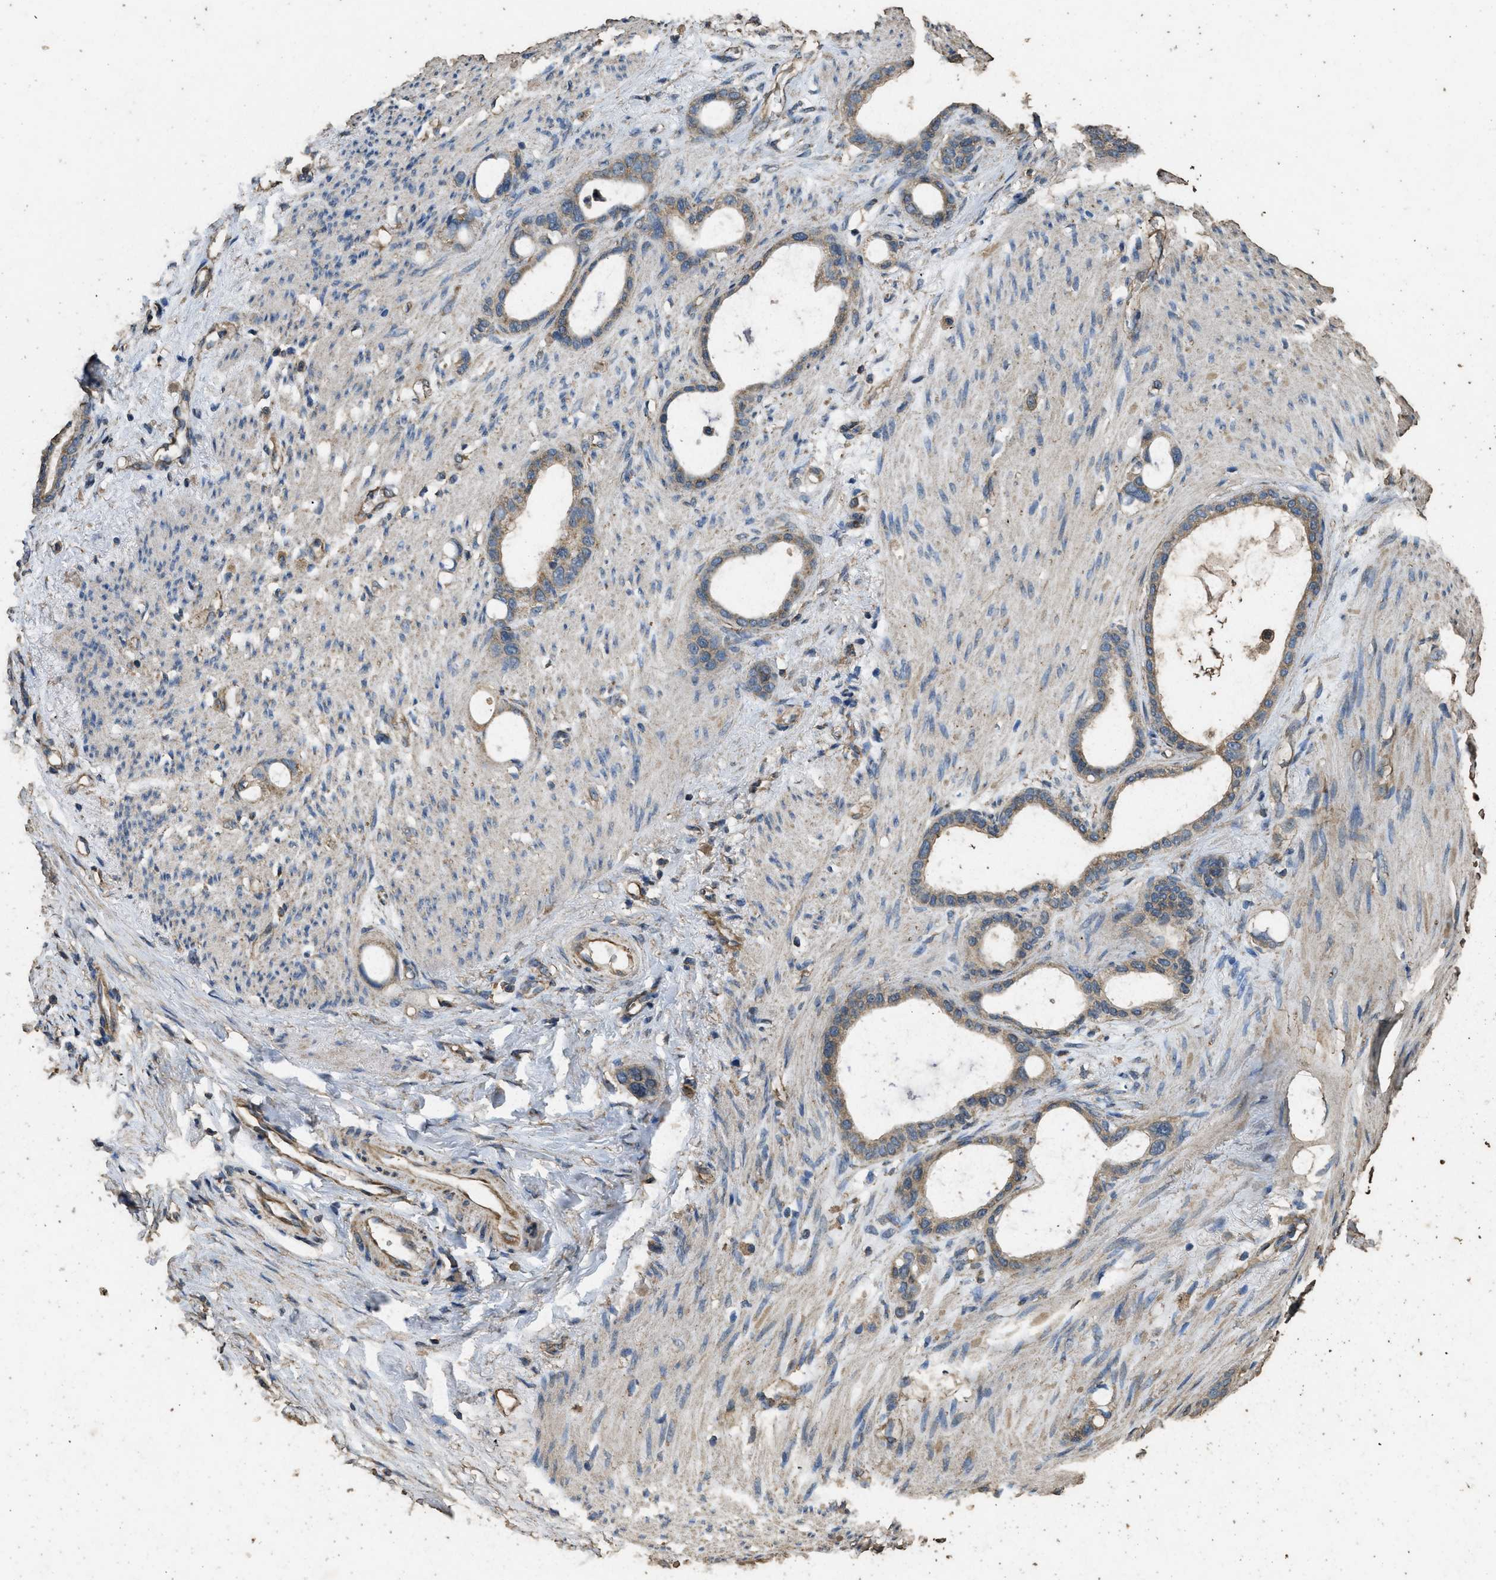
{"staining": {"intensity": "moderate", "quantity": ">75%", "location": "cytoplasmic/membranous"}, "tissue": "stomach cancer", "cell_type": "Tumor cells", "image_type": "cancer", "snomed": [{"axis": "morphology", "description": "Adenocarcinoma, NOS"}, {"axis": "topography", "description": "Stomach"}], "caption": "This is a histology image of immunohistochemistry staining of stomach cancer (adenocarcinoma), which shows moderate positivity in the cytoplasmic/membranous of tumor cells.", "gene": "CYRIA", "patient": {"sex": "female", "age": 75}}